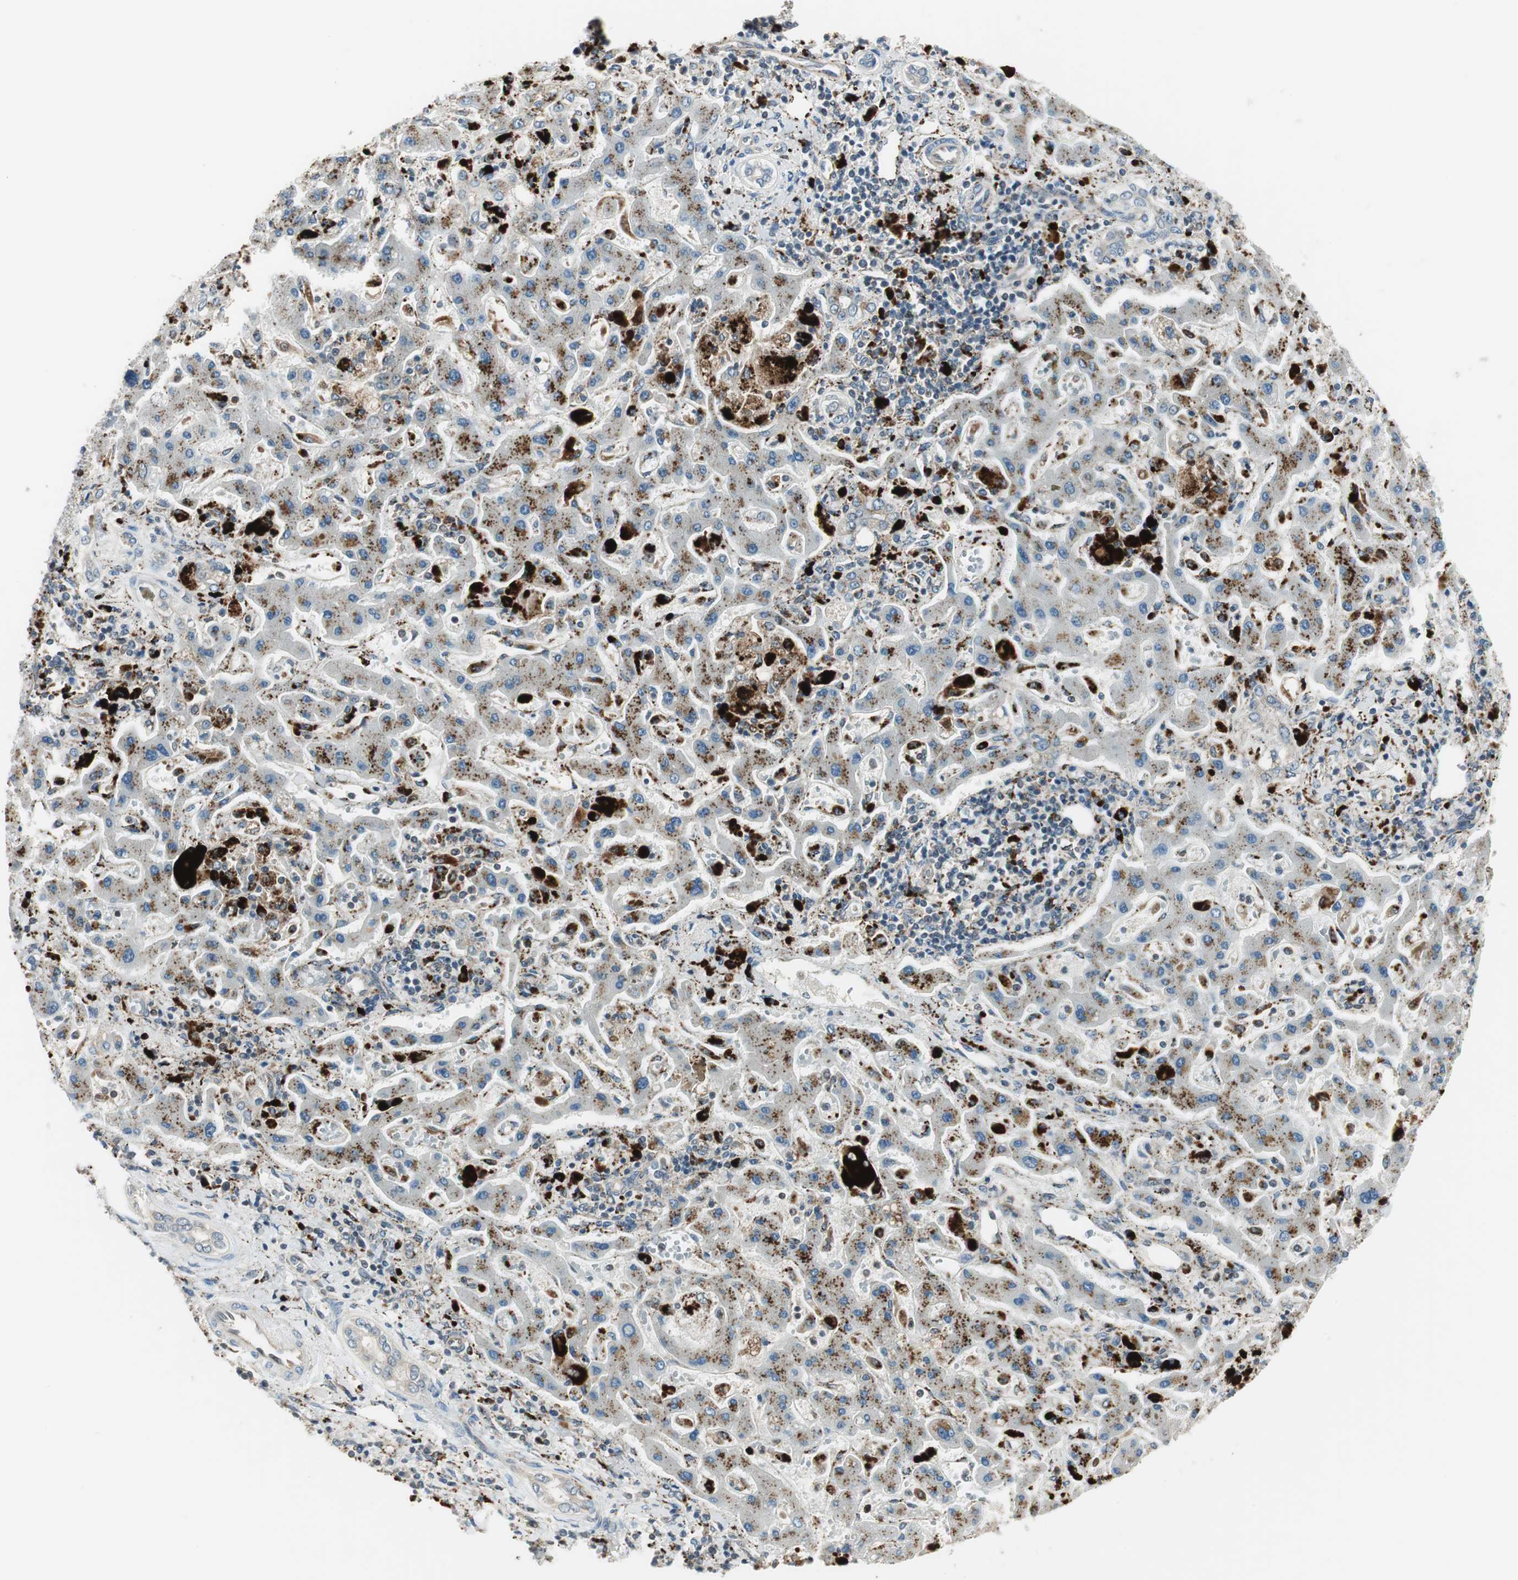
{"staining": {"intensity": "weak", "quantity": "25%-75%", "location": "cytoplasmic/membranous"}, "tissue": "liver cancer", "cell_type": "Tumor cells", "image_type": "cancer", "snomed": [{"axis": "morphology", "description": "Cholangiocarcinoma"}, {"axis": "topography", "description": "Liver"}], "caption": "There is low levels of weak cytoplasmic/membranous positivity in tumor cells of cholangiocarcinoma (liver), as demonstrated by immunohistochemical staining (brown color).", "gene": "NCK1", "patient": {"sex": "male", "age": 50}}